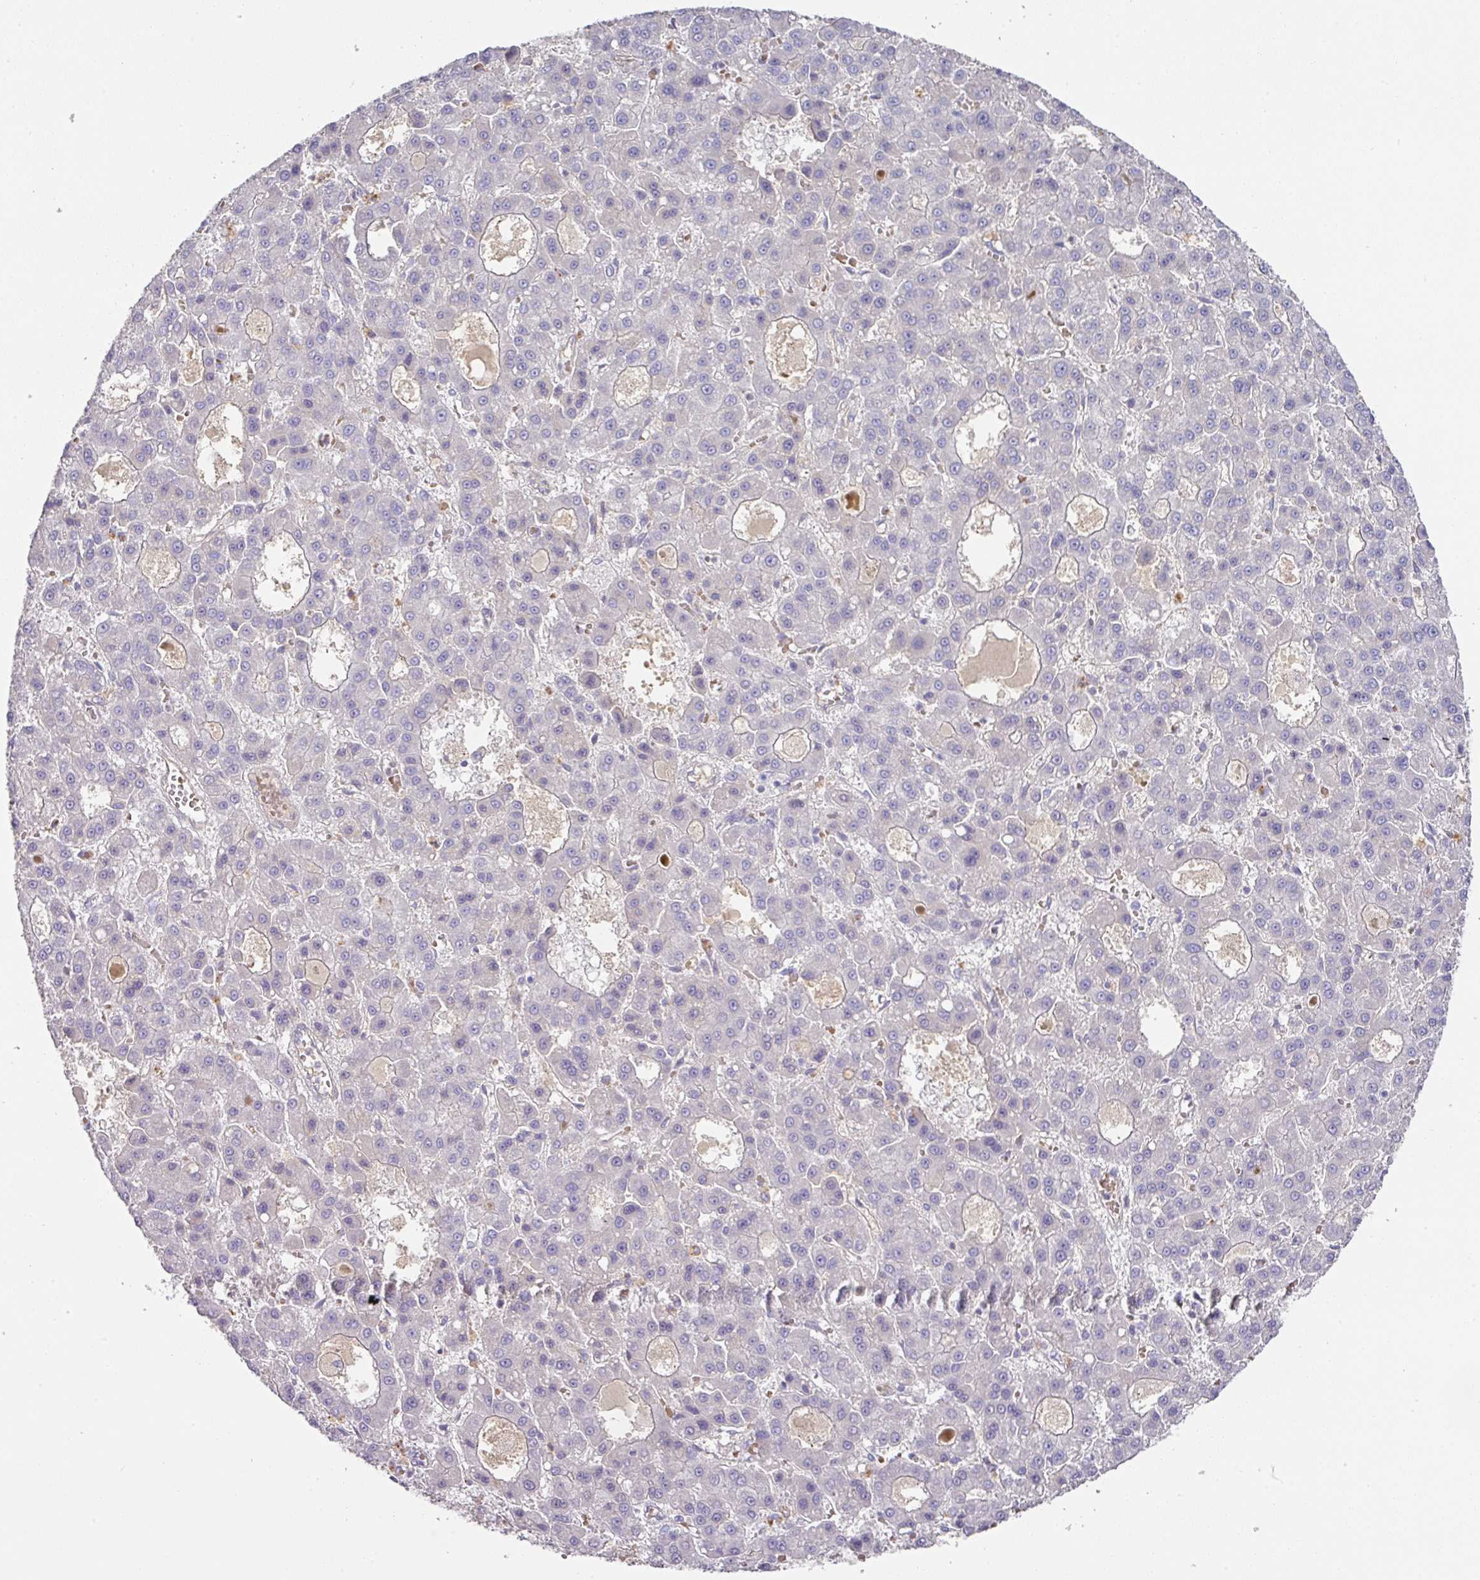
{"staining": {"intensity": "negative", "quantity": "none", "location": "none"}, "tissue": "liver cancer", "cell_type": "Tumor cells", "image_type": "cancer", "snomed": [{"axis": "morphology", "description": "Carcinoma, Hepatocellular, NOS"}, {"axis": "topography", "description": "Liver"}], "caption": "This is a photomicrograph of immunohistochemistry staining of hepatocellular carcinoma (liver), which shows no positivity in tumor cells.", "gene": "TARM1", "patient": {"sex": "male", "age": 70}}